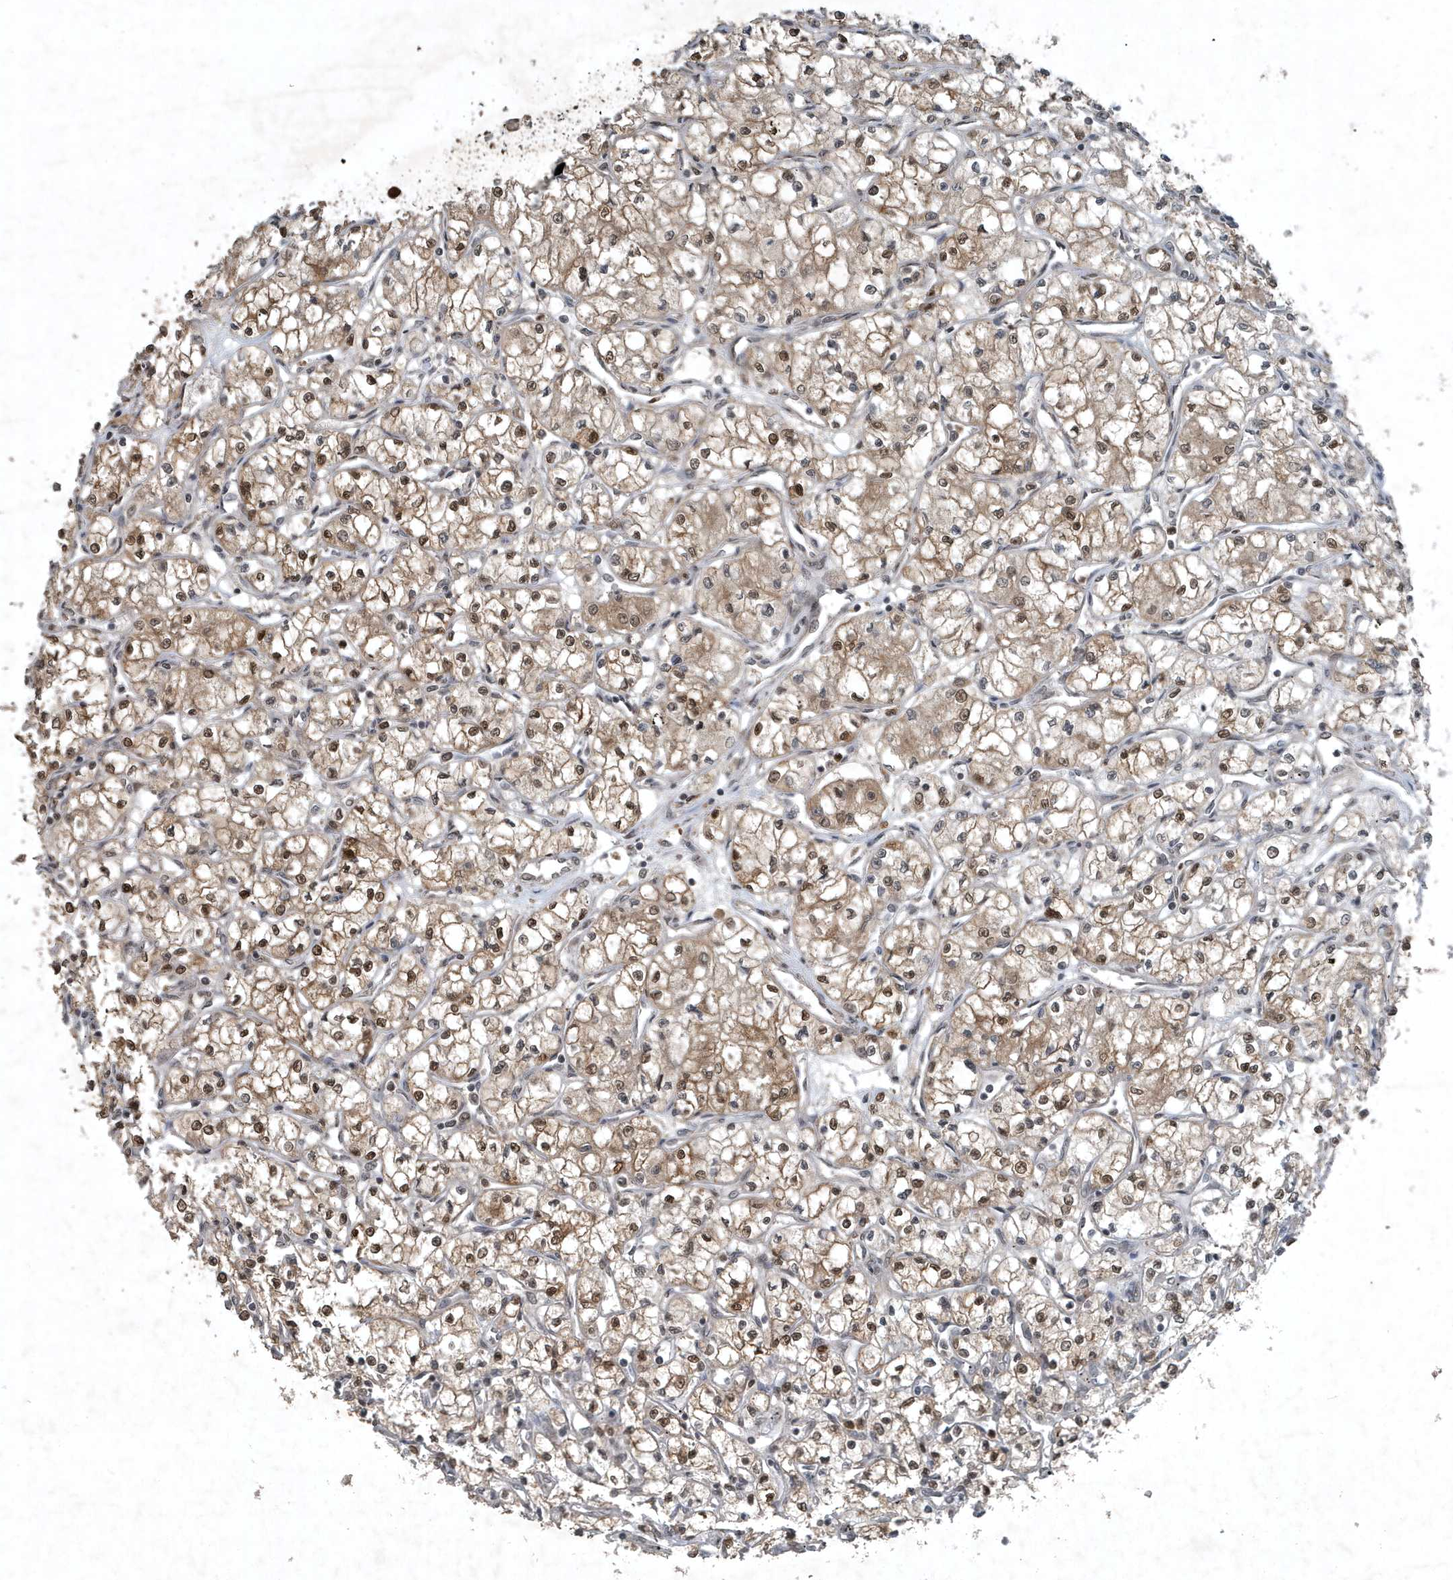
{"staining": {"intensity": "moderate", "quantity": ">75%", "location": "cytoplasmic/membranous,nuclear"}, "tissue": "renal cancer", "cell_type": "Tumor cells", "image_type": "cancer", "snomed": [{"axis": "morphology", "description": "Adenocarcinoma, NOS"}, {"axis": "topography", "description": "Kidney"}], "caption": "The photomicrograph exhibits staining of adenocarcinoma (renal), revealing moderate cytoplasmic/membranous and nuclear protein staining (brown color) within tumor cells.", "gene": "HSPA1A", "patient": {"sex": "male", "age": 59}}